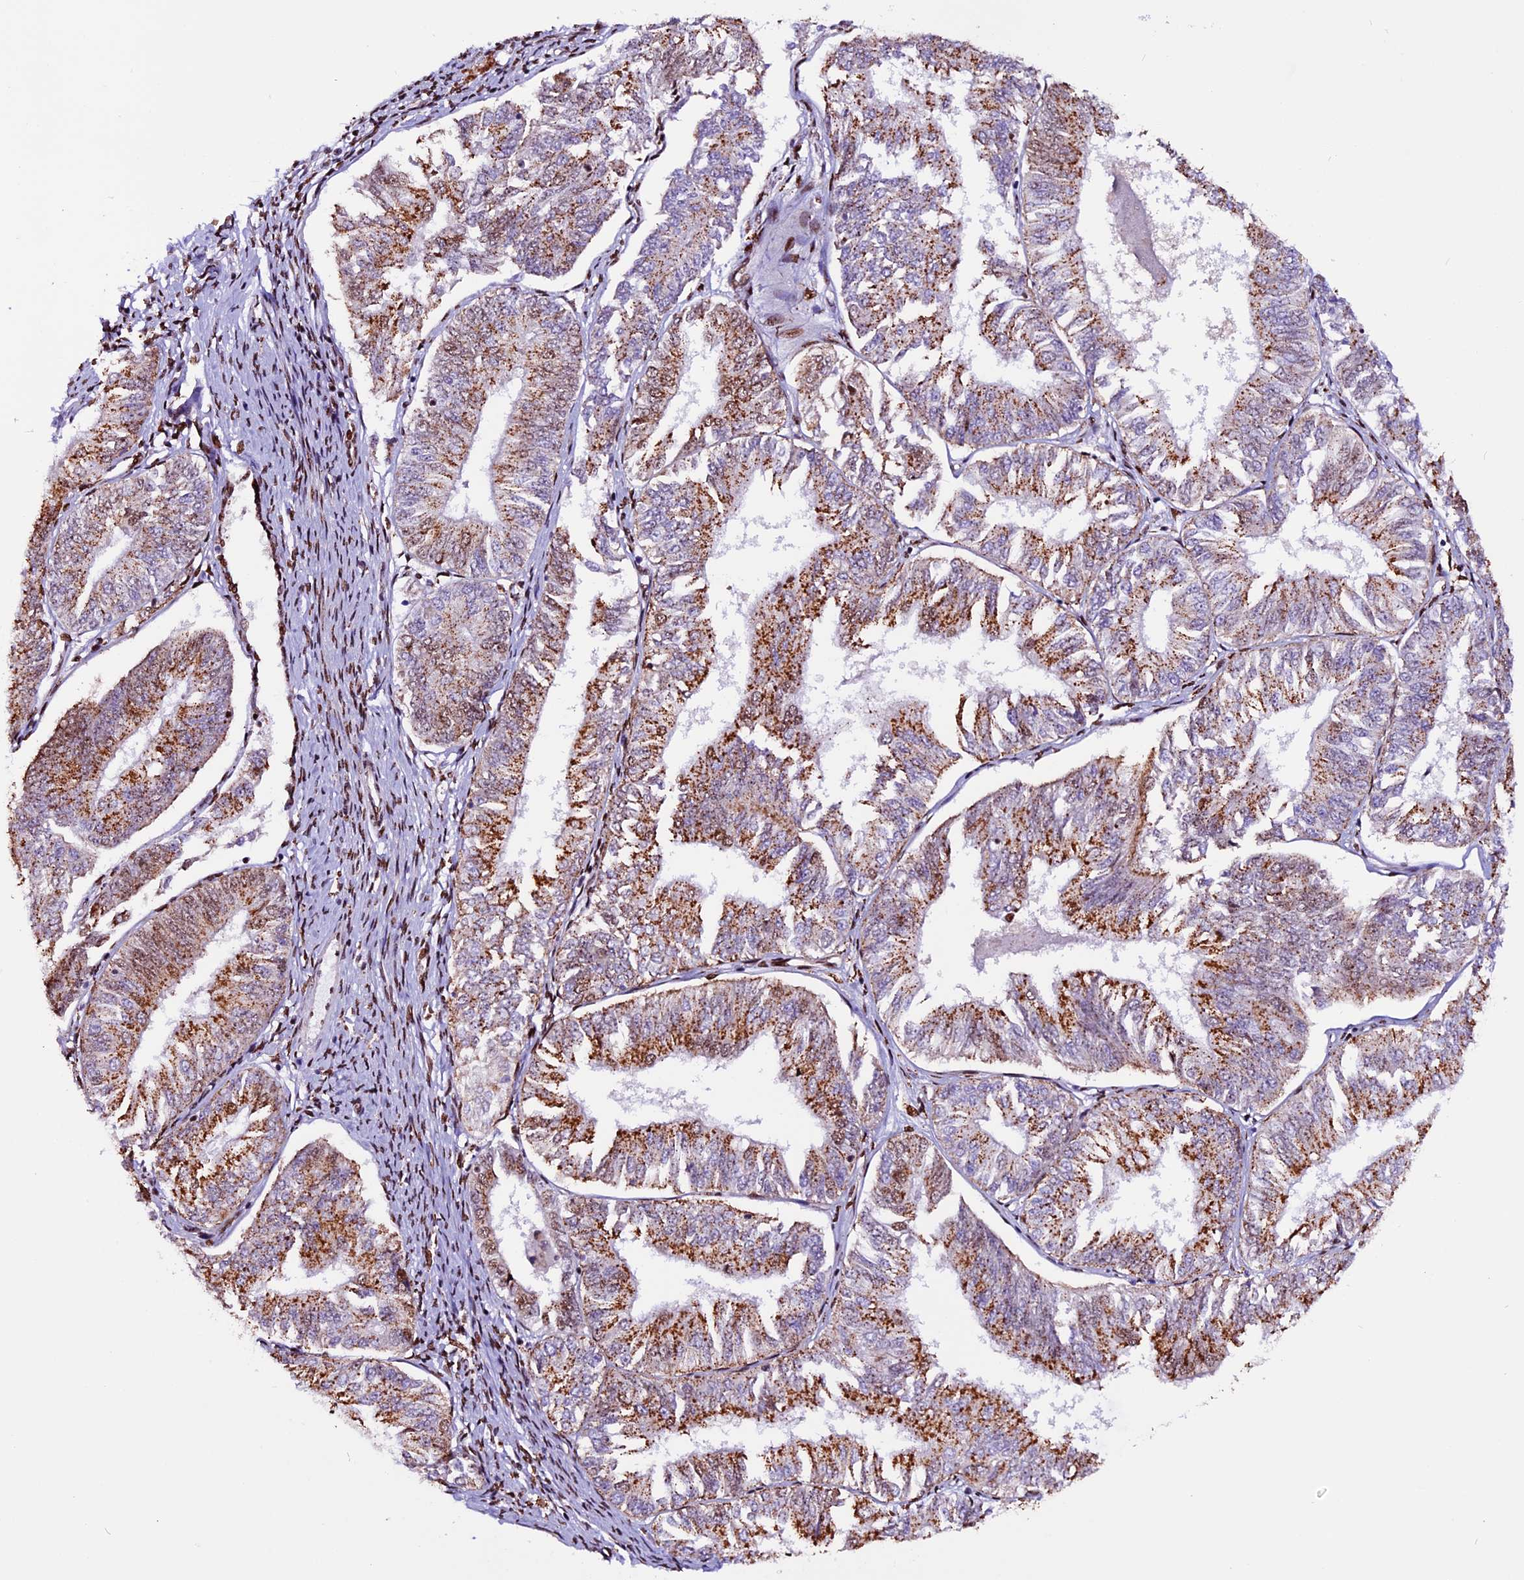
{"staining": {"intensity": "moderate", "quantity": "25%-75%", "location": "cytoplasmic/membranous"}, "tissue": "endometrial cancer", "cell_type": "Tumor cells", "image_type": "cancer", "snomed": [{"axis": "morphology", "description": "Adenocarcinoma, NOS"}, {"axis": "topography", "description": "Endometrium"}], "caption": "Immunohistochemical staining of endometrial cancer (adenocarcinoma) reveals medium levels of moderate cytoplasmic/membranous protein positivity in approximately 25%-75% of tumor cells.", "gene": "RINL", "patient": {"sex": "female", "age": 58}}